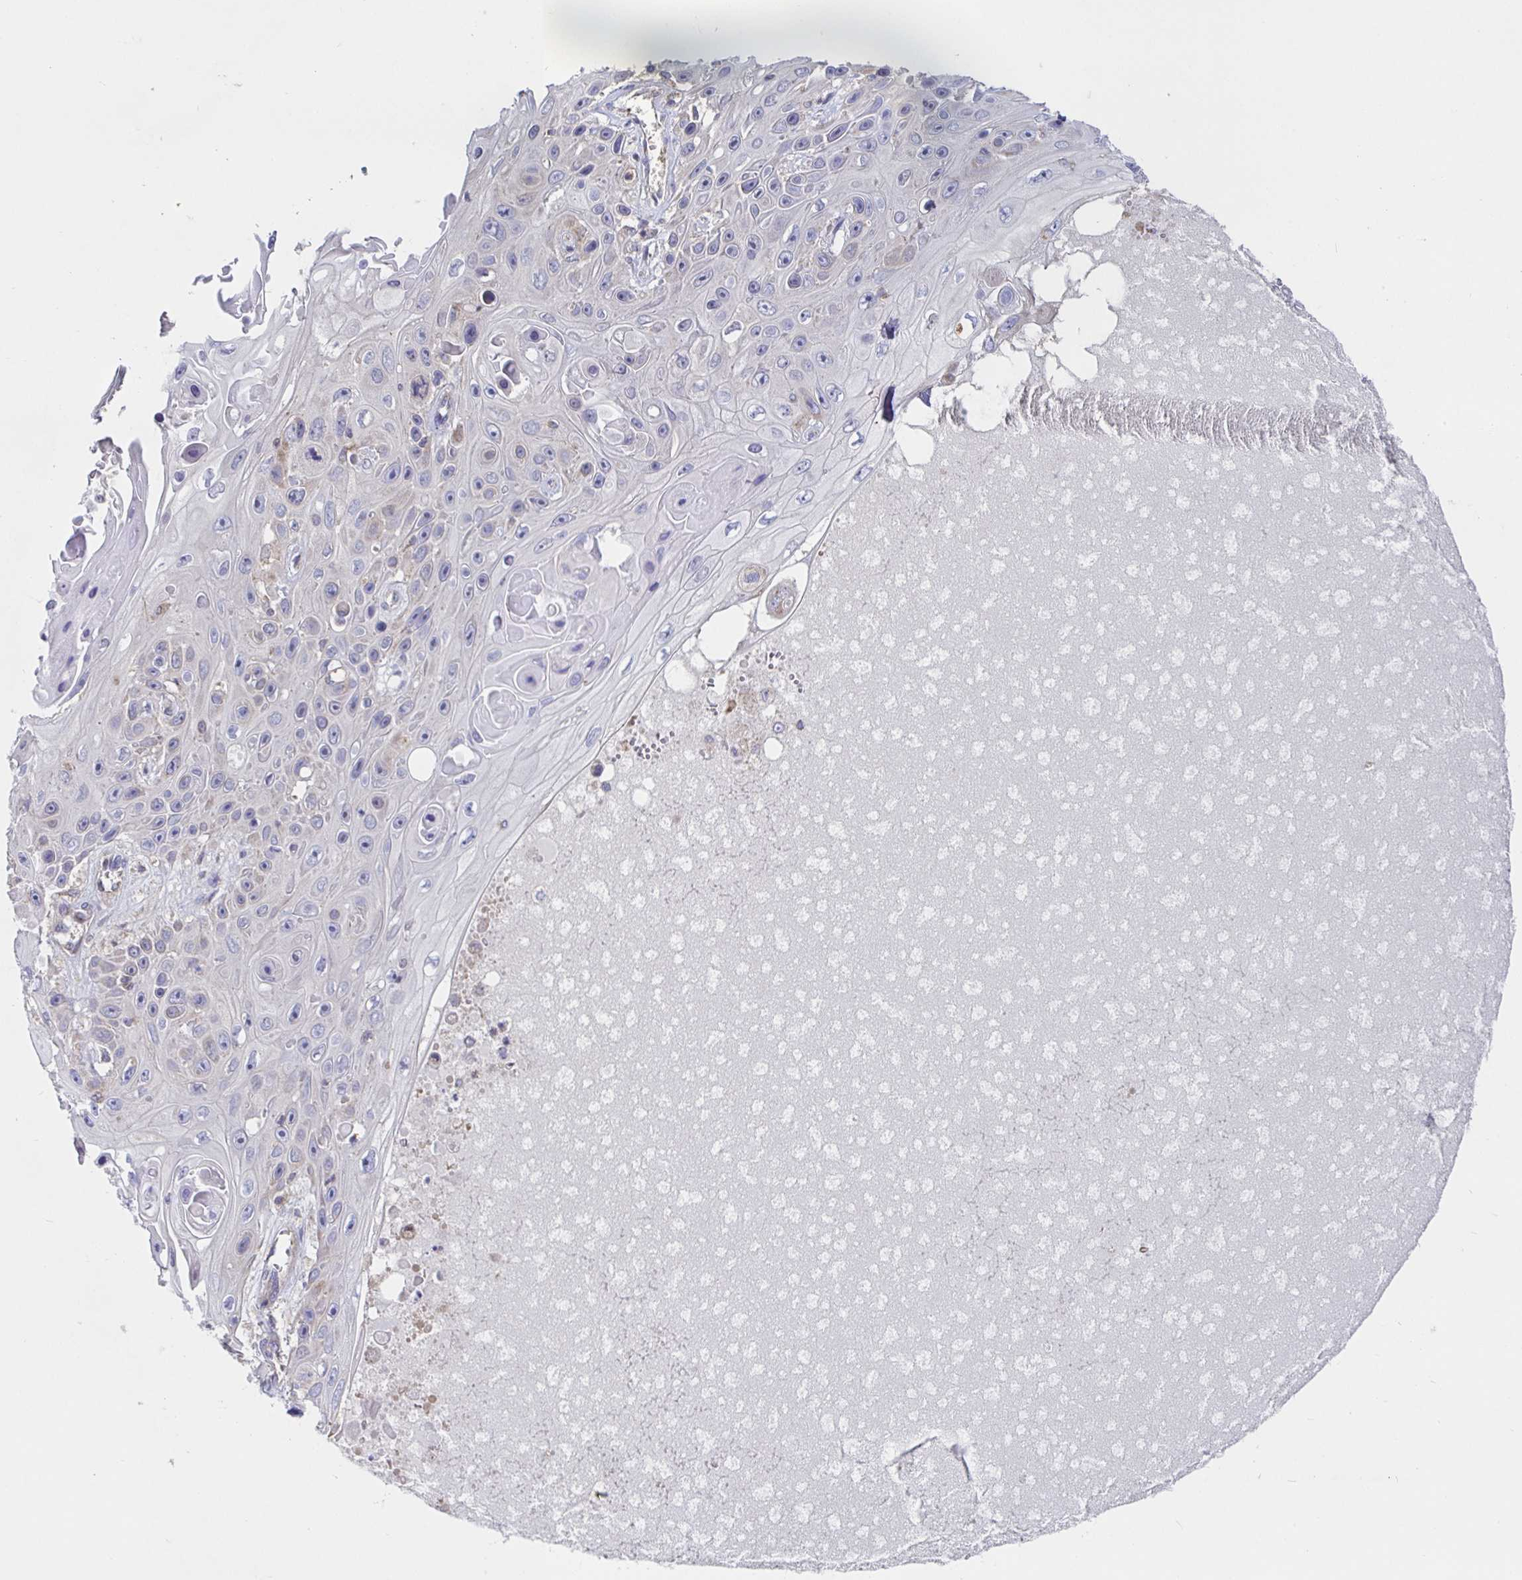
{"staining": {"intensity": "negative", "quantity": "none", "location": "none"}, "tissue": "skin cancer", "cell_type": "Tumor cells", "image_type": "cancer", "snomed": [{"axis": "morphology", "description": "Squamous cell carcinoma, NOS"}, {"axis": "topography", "description": "Skin"}], "caption": "The photomicrograph shows no significant expression in tumor cells of skin cancer.", "gene": "PRDX3", "patient": {"sex": "male", "age": 82}}